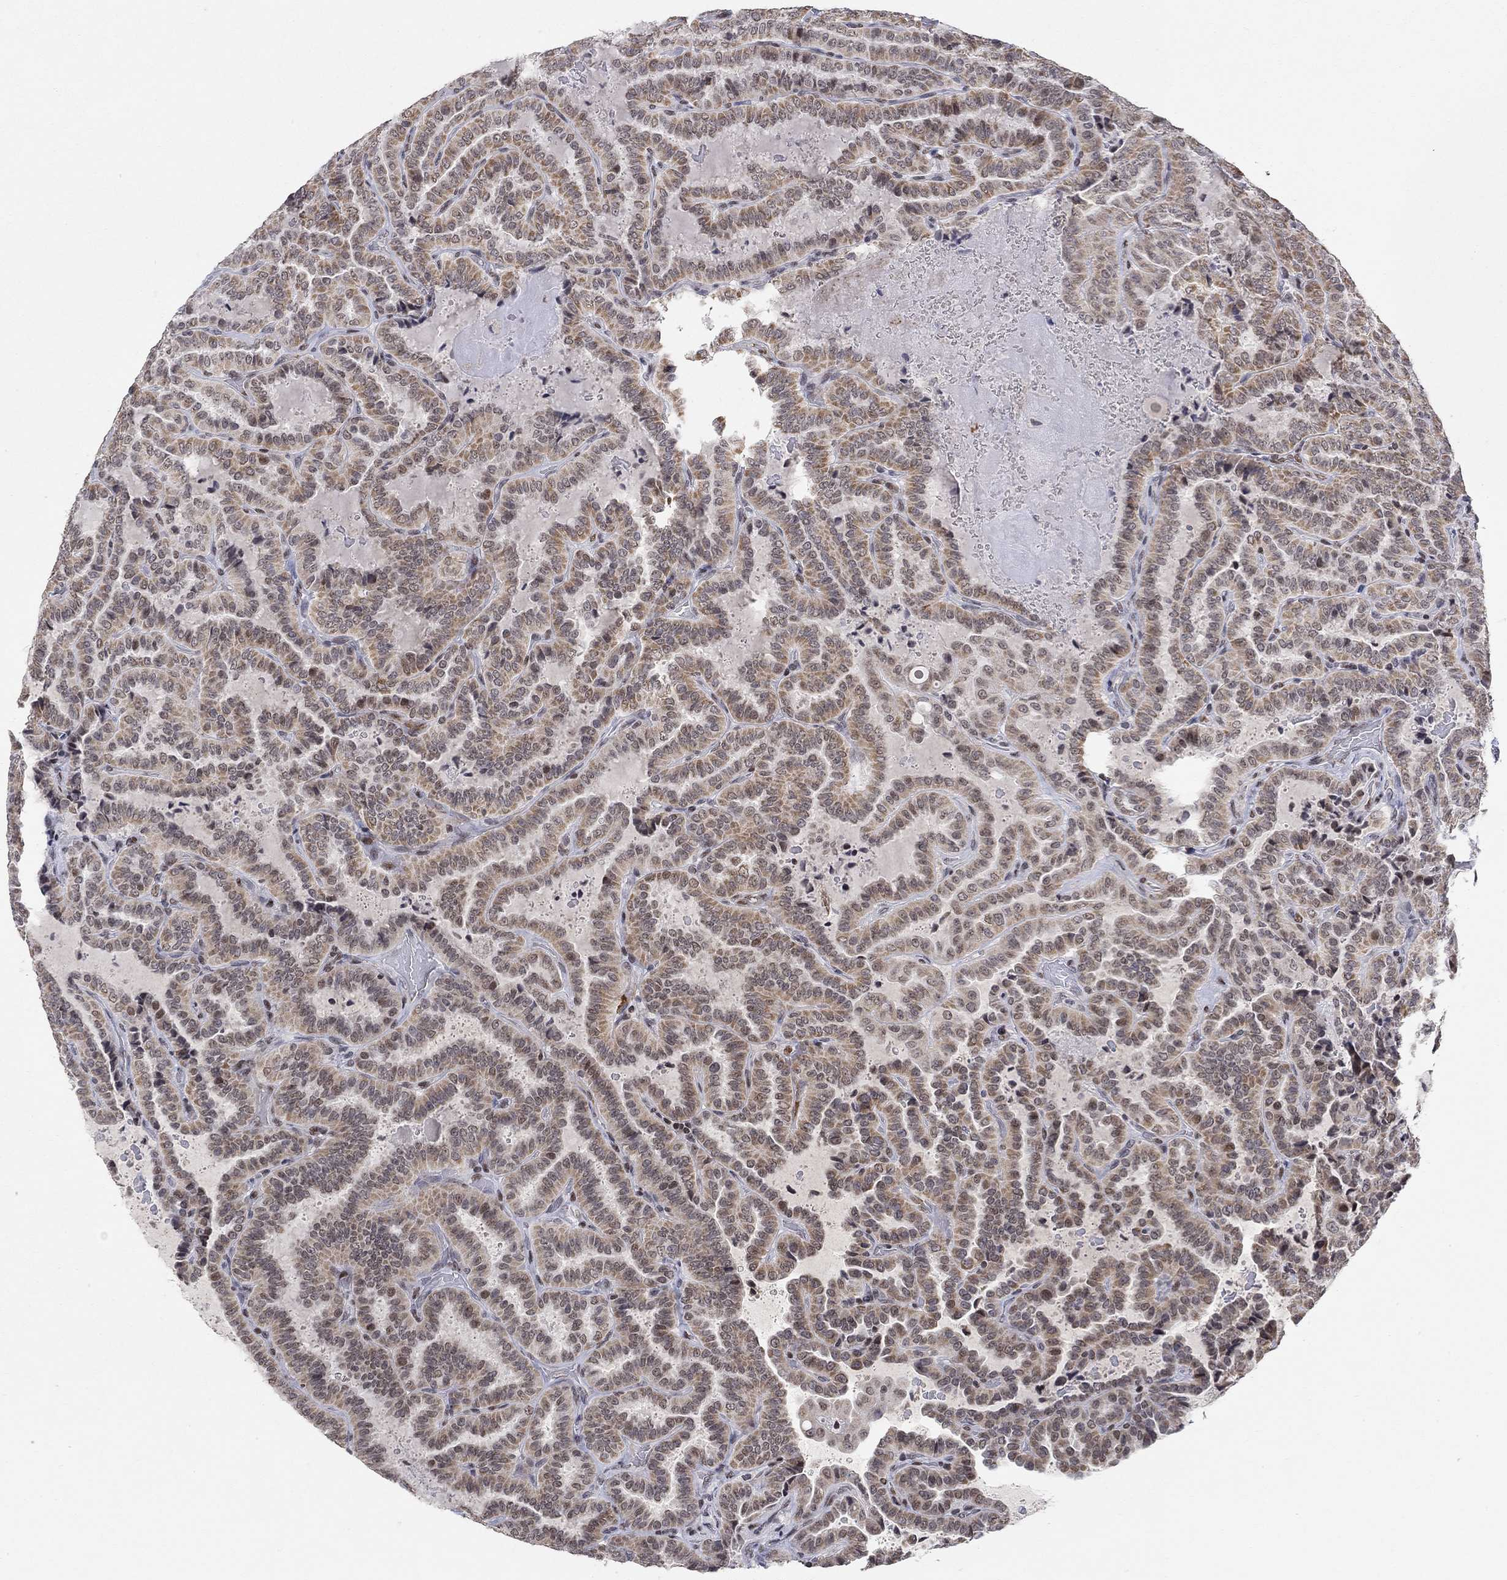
{"staining": {"intensity": "moderate", "quantity": ">75%", "location": "cytoplasmic/membranous"}, "tissue": "thyroid cancer", "cell_type": "Tumor cells", "image_type": "cancer", "snomed": [{"axis": "morphology", "description": "Papillary adenocarcinoma, NOS"}, {"axis": "topography", "description": "Thyroid gland"}], "caption": "Thyroid cancer tissue reveals moderate cytoplasmic/membranous positivity in about >75% of tumor cells, visualized by immunohistochemistry. The protein is shown in brown color, while the nuclei are stained blue.", "gene": "KLF12", "patient": {"sex": "female", "age": 39}}